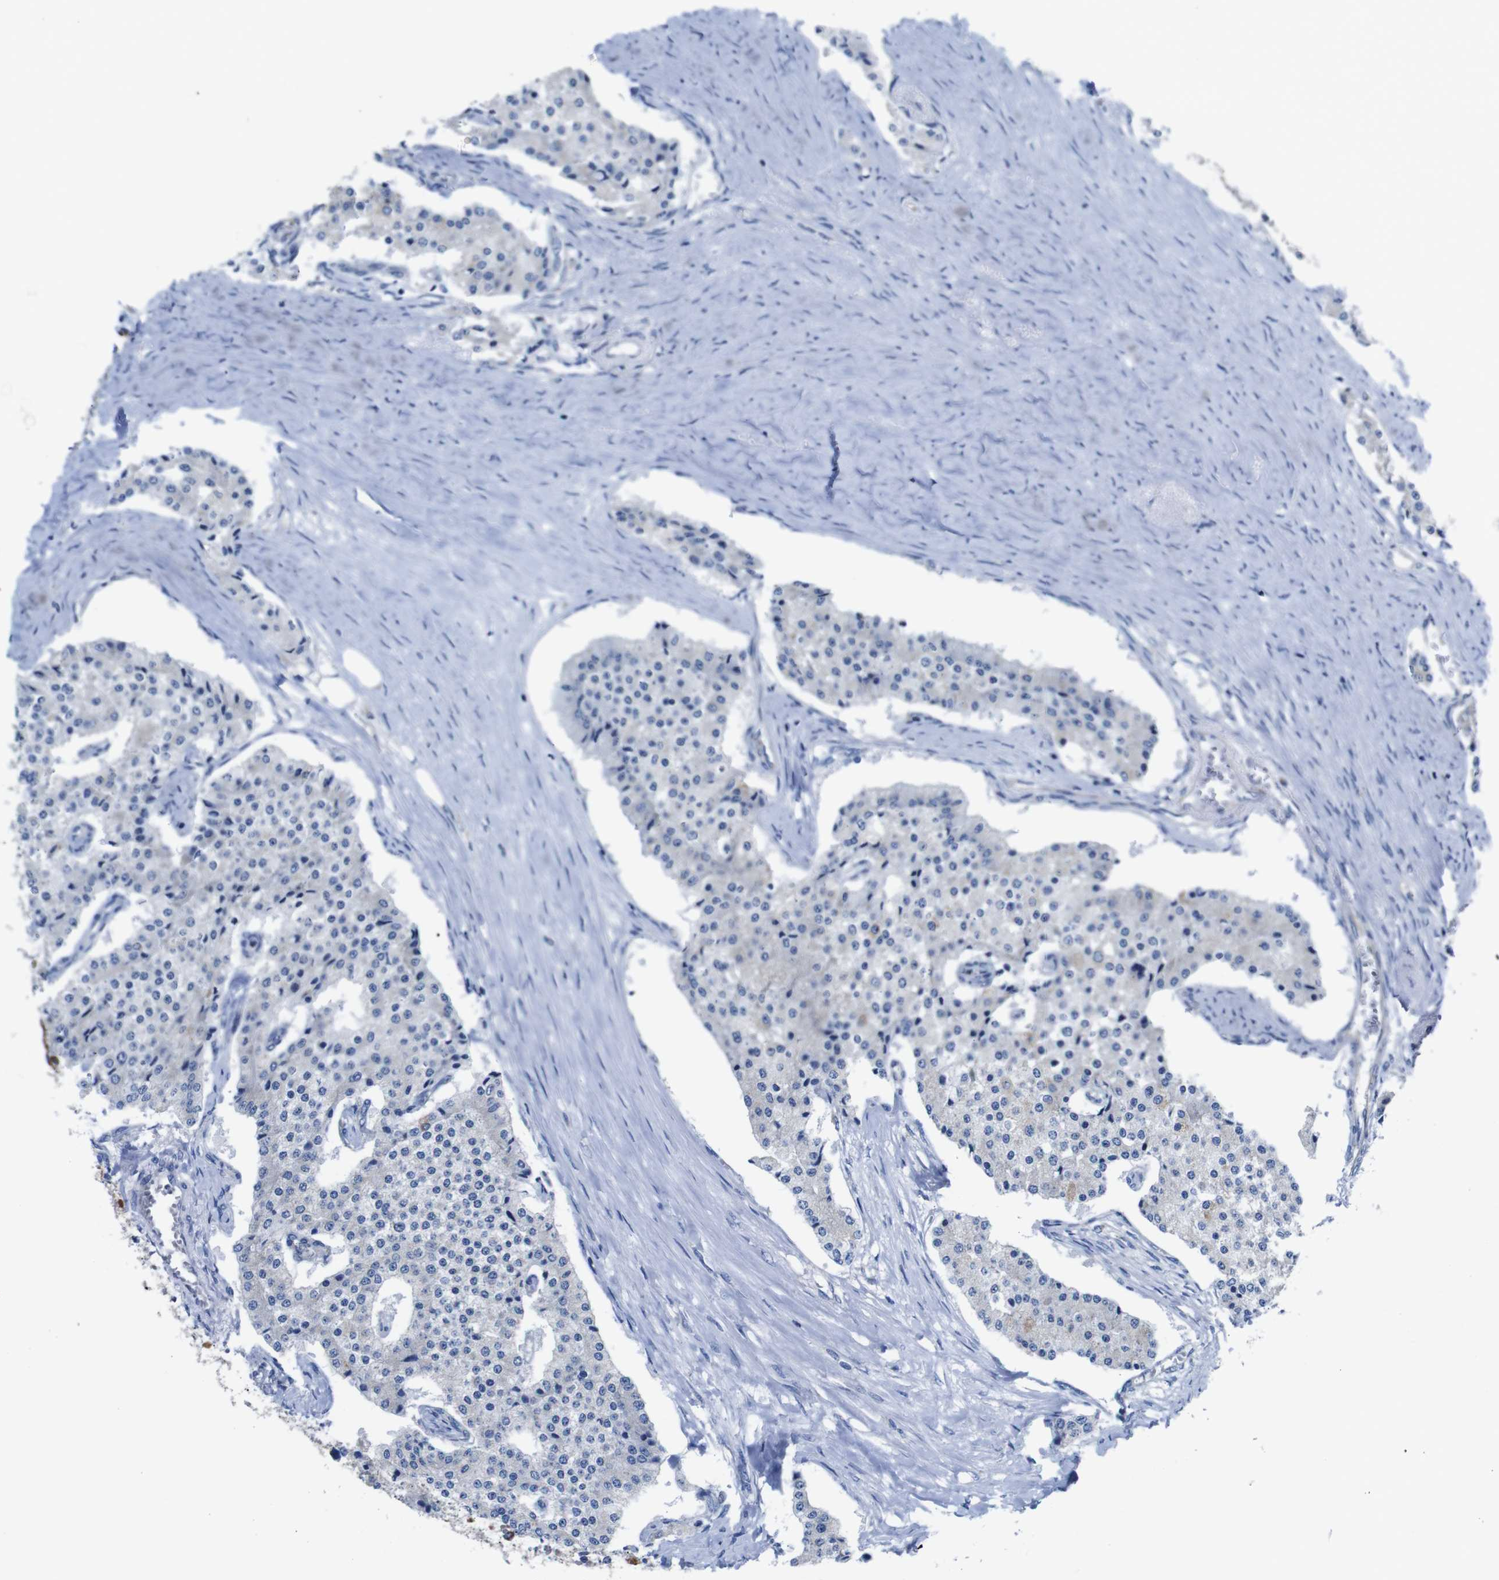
{"staining": {"intensity": "negative", "quantity": "none", "location": "none"}, "tissue": "carcinoid", "cell_type": "Tumor cells", "image_type": "cancer", "snomed": [{"axis": "morphology", "description": "Carcinoid, malignant, NOS"}, {"axis": "topography", "description": "Colon"}], "caption": "DAB immunohistochemical staining of carcinoid (malignant) reveals no significant positivity in tumor cells. Nuclei are stained in blue.", "gene": "PDCD1LG2", "patient": {"sex": "female", "age": 52}}